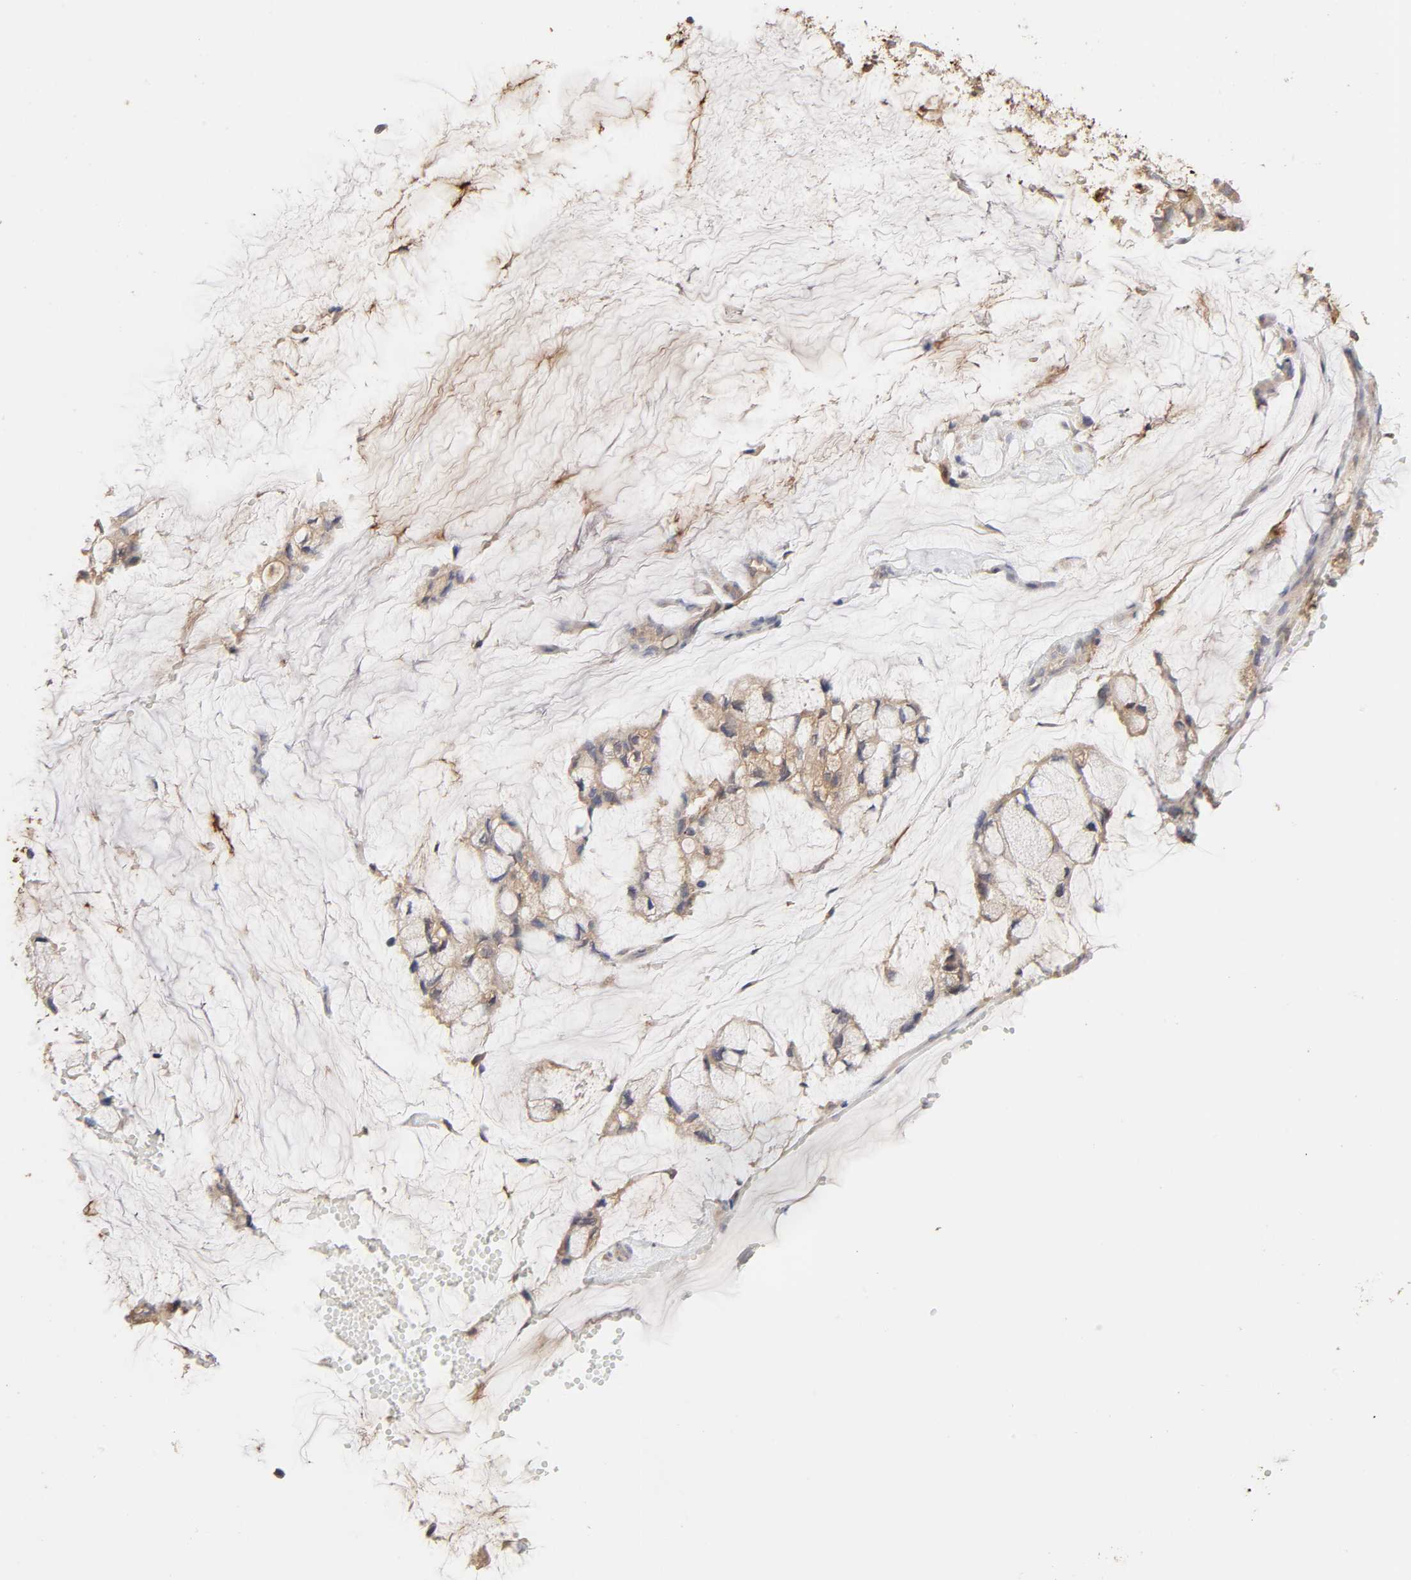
{"staining": {"intensity": "weak", "quantity": ">75%", "location": "cytoplasmic/membranous"}, "tissue": "ovarian cancer", "cell_type": "Tumor cells", "image_type": "cancer", "snomed": [{"axis": "morphology", "description": "Cystadenocarcinoma, mucinous, NOS"}, {"axis": "topography", "description": "Ovary"}], "caption": "An immunohistochemistry (IHC) micrograph of tumor tissue is shown. Protein staining in brown shows weak cytoplasmic/membranous positivity in ovarian mucinous cystadenocarcinoma within tumor cells.", "gene": "AP1G2", "patient": {"sex": "female", "age": 39}}